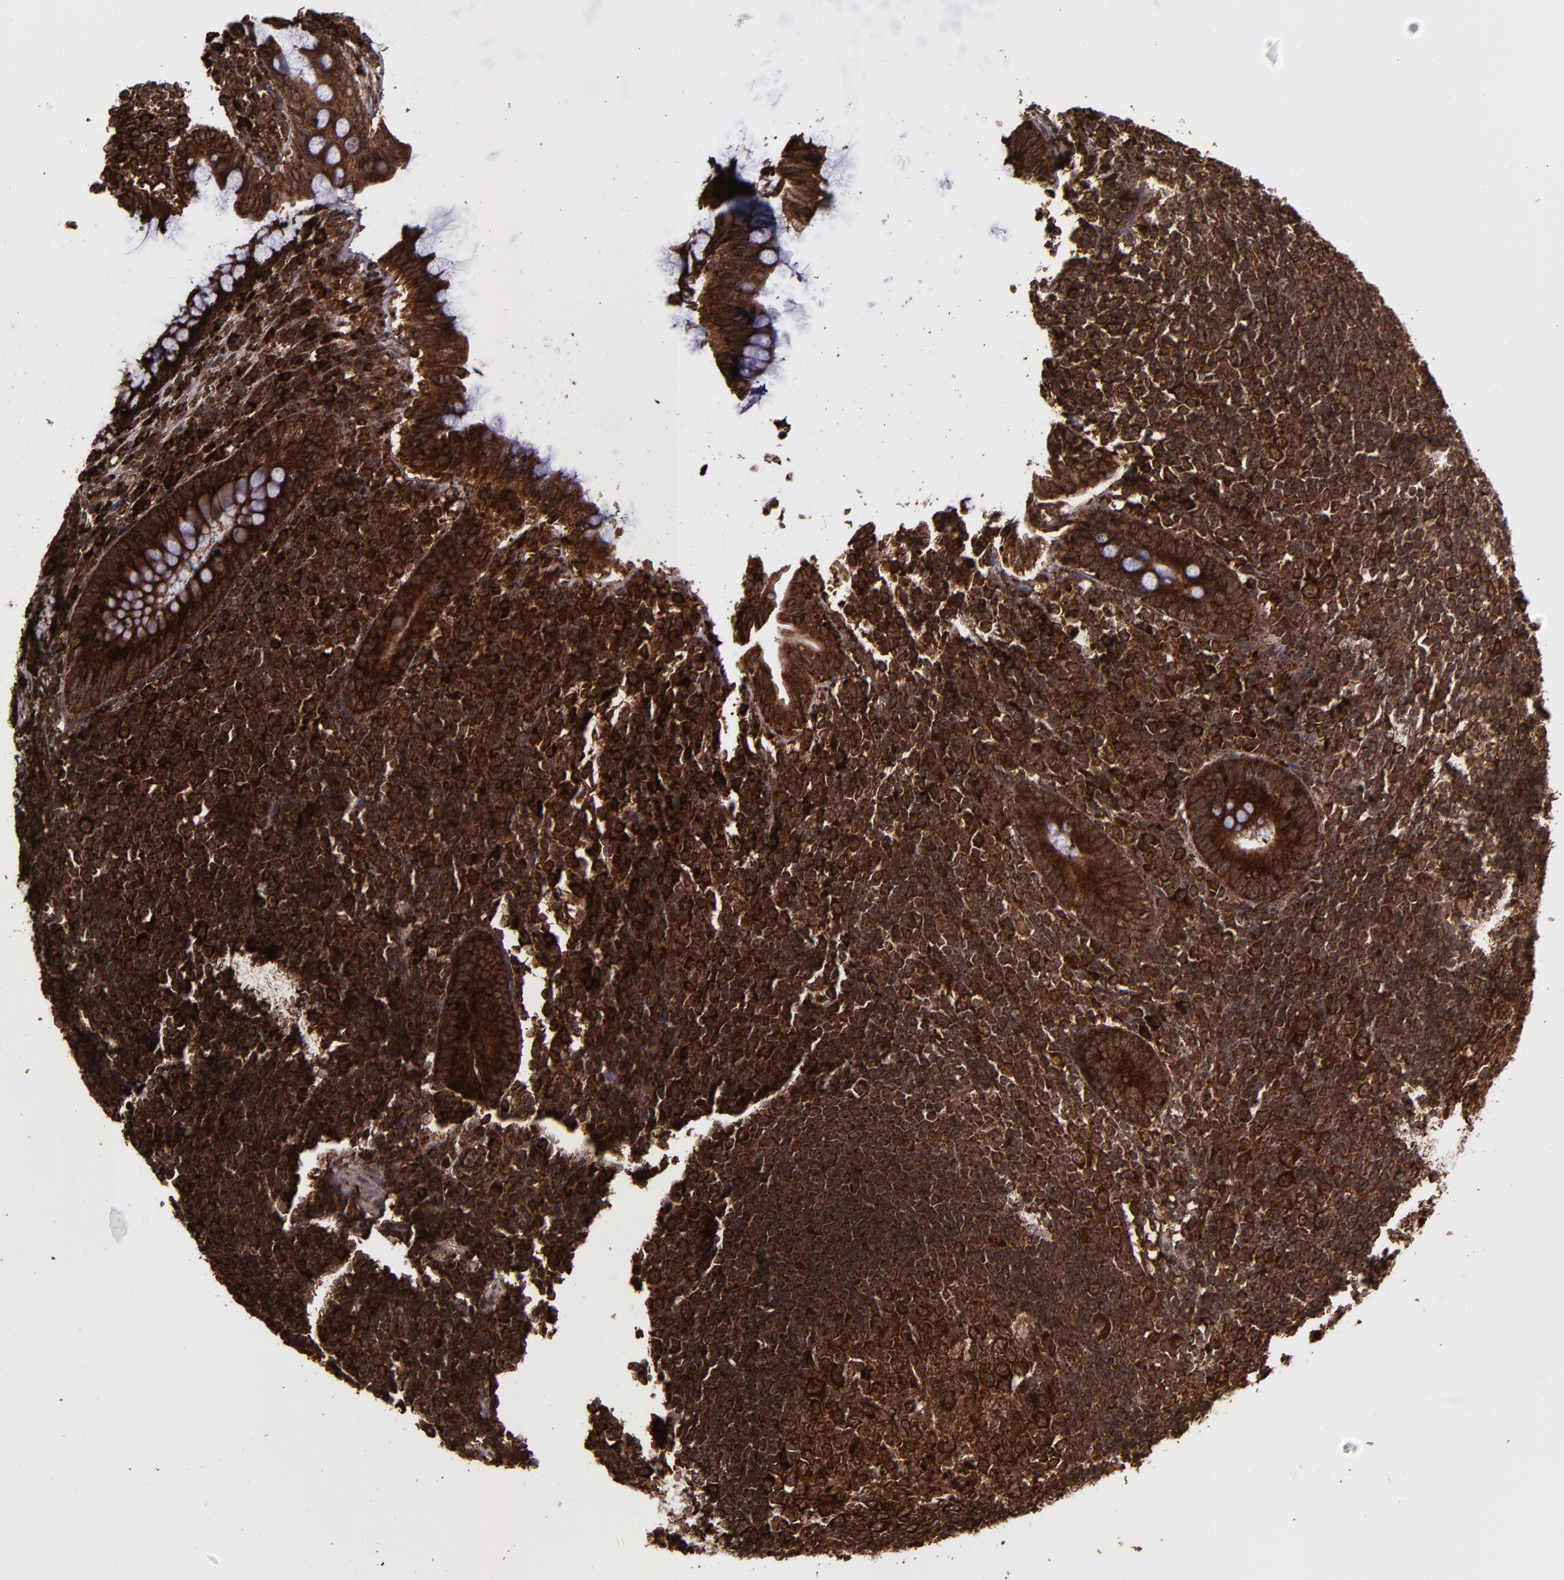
{"staining": {"intensity": "strong", "quantity": ">75%", "location": "cytoplasmic/membranous,nuclear"}, "tissue": "appendix", "cell_type": "Glandular cells", "image_type": "normal", "snomed": [{"axis": "morphology", "description": "Normal tissue, NOS"}, {"axis": "topography", "description": "Appendix"}], "caption": "A histopathology image of appendix stained for a protein shows strong cytoplasmic/membranous,nuclear brown staining in glandular cells. The staining was performed using DAB (3,3'-diaminobenzidine), with brown indicating positive protein expression. Nuclei are stained blue with hematoxylin.", "gene": "EIF4ENIF1", "patient": {"sex": "female", "age": 66}}